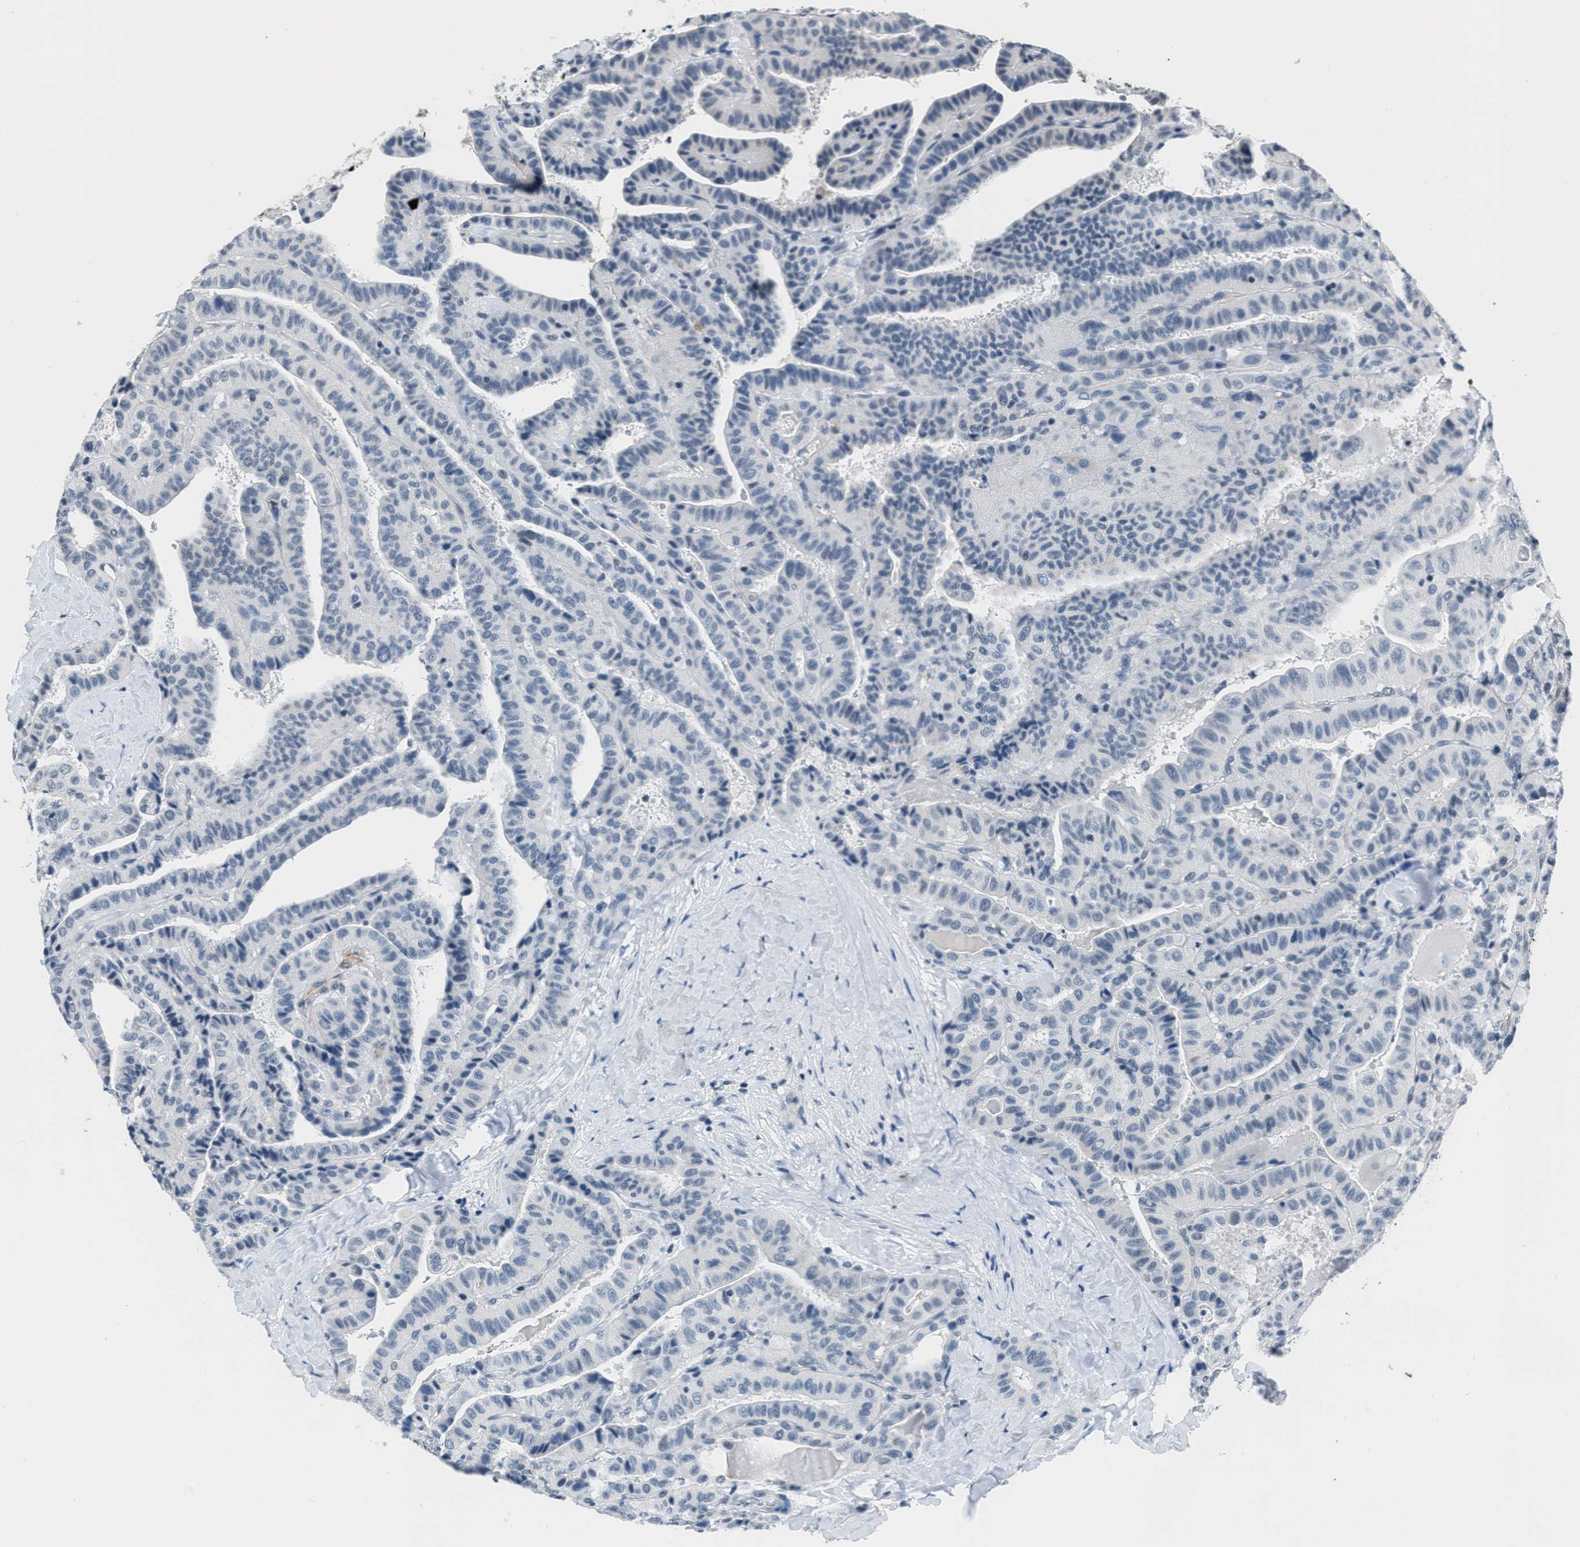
{"staining": {"intensity": "negative", "quantity": "none", "location": "none"}, "tissue": "thyroid cancer", "cell_type": "Tumor cells", "image_type": "cancer", "snomed": [{"axis": "morphology", "description": "Papillary adenocarcinoma, NOS"}, {"axis": "topography", "description": "Thyroid gland"}], "caption": "This histopathology image is of thyroid cancer stained with IHC to label a protein in brown with the nuclei are counter-stained blue. There is no positivity in tumor cells.", "gene": "CA4", "patient": {"sex": "male", "age": 77}}